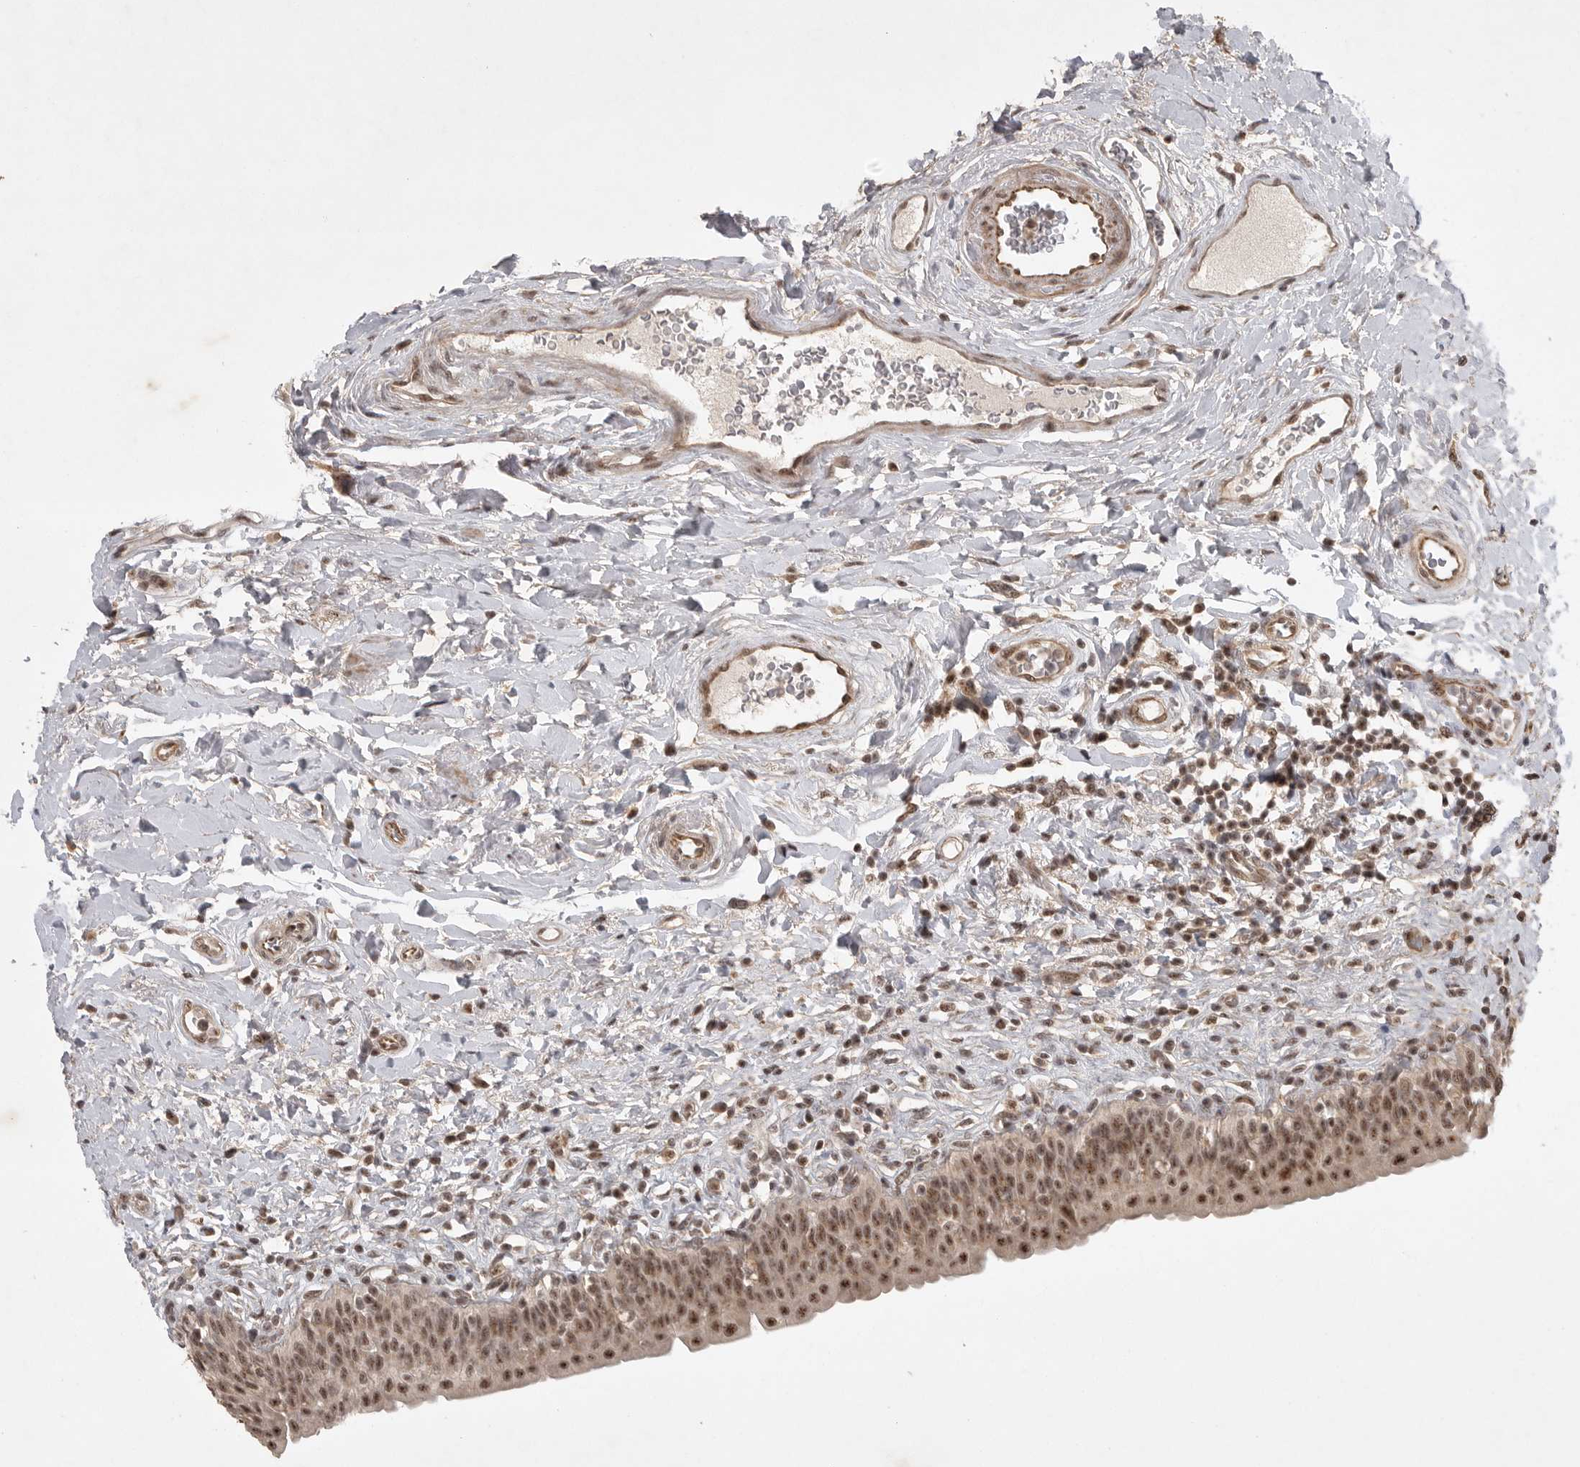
{"staining": {"intensity": "strong", "quantity": ">75%", "location": "nuclear"}, "tissue": "urinary bladder", "cell_type": "Urothelial cells", "image_type": "normal", "snomed": [{"axis": "morphology", "description": "Normal tissue, NOS"}, {"axis": "topography", "description": "Urinary bladder"}], "caption": "Urothelial cells show strong nuclear staining in approximately >75% of cells in benign urinary bladder.", "gene": "POMP", "patient": {"sex": "male", "age": 83}}